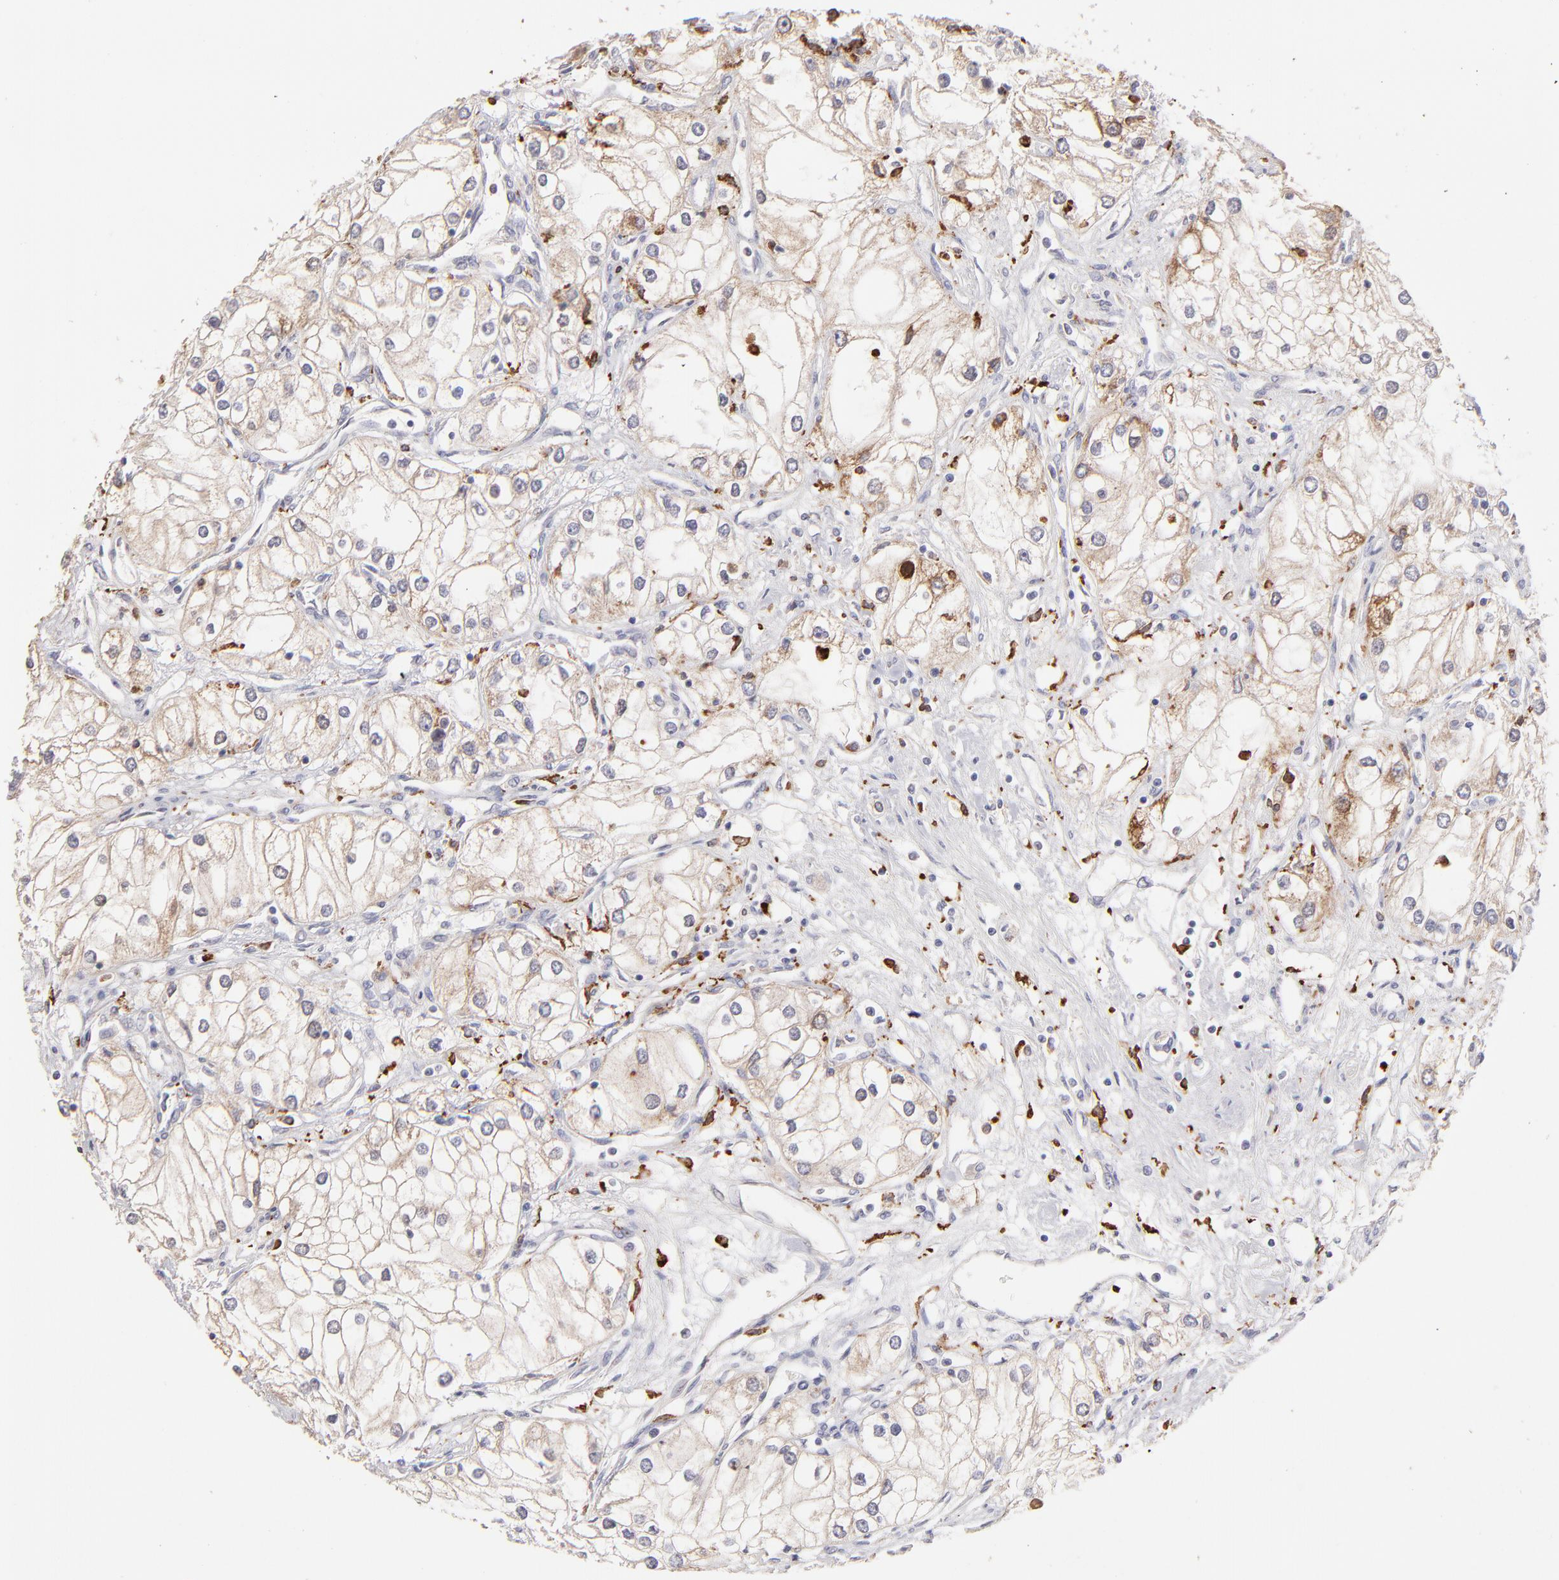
{"staining": {"intensity": "negative", "quantity": "none", "location": "none"}, "tissue": "renal cancer", "cell_type": "Tumor cells", "image_type": "cancer", "snomed": [{"axis": "morphology", "description": "Adenocarcinoma, NOS"}, {"axis": "topography", "description": "Kidney"}], "caption": "Adenocarcinoma (renal) was stained to show a protein in brown. There is no significant expression in tumor cells.", "gene": "GLDC", "patient": {"sex": "male", "age": 57}}